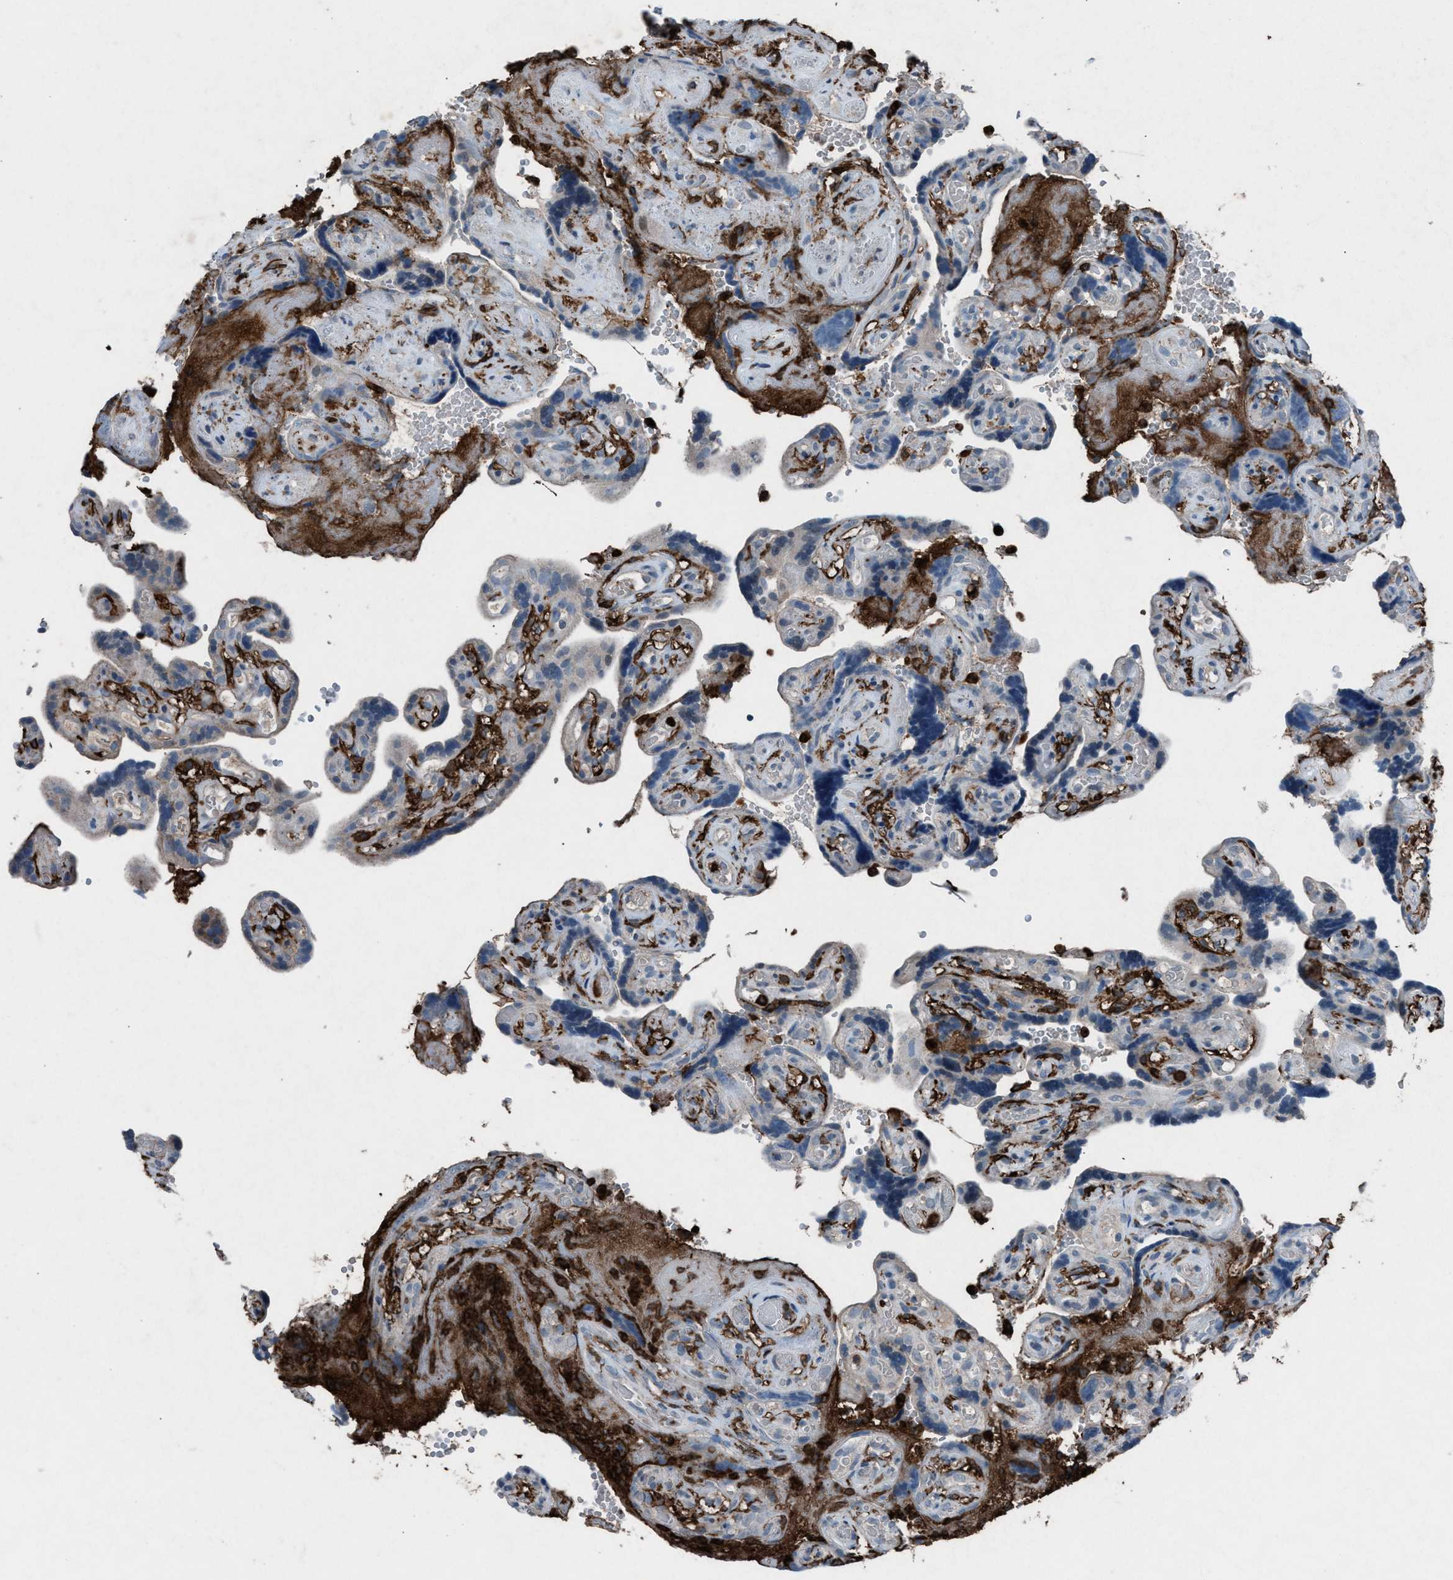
{"staining": {"intensity": "weak", "quantity": "<25%", "location": "cytoplasmic/membranous"}, "tissue": "placenta", "cell_type": "Trophoblastic cells", "image_type": "normal", "snomed": [{"axis": "morphology", "description": "Normal tissue, NOS"}, {"axis": "topography", "description": "Placenta"}], "caption": "A micrograph of human placenta is negative for staining in trophoblastic cells. (DAB (3,3'-diaminobenzidine) immunohistochemistry (IHC), high magnification).", "gene": "FCER1G", "patient": {"sex": "female", "age": 30}}